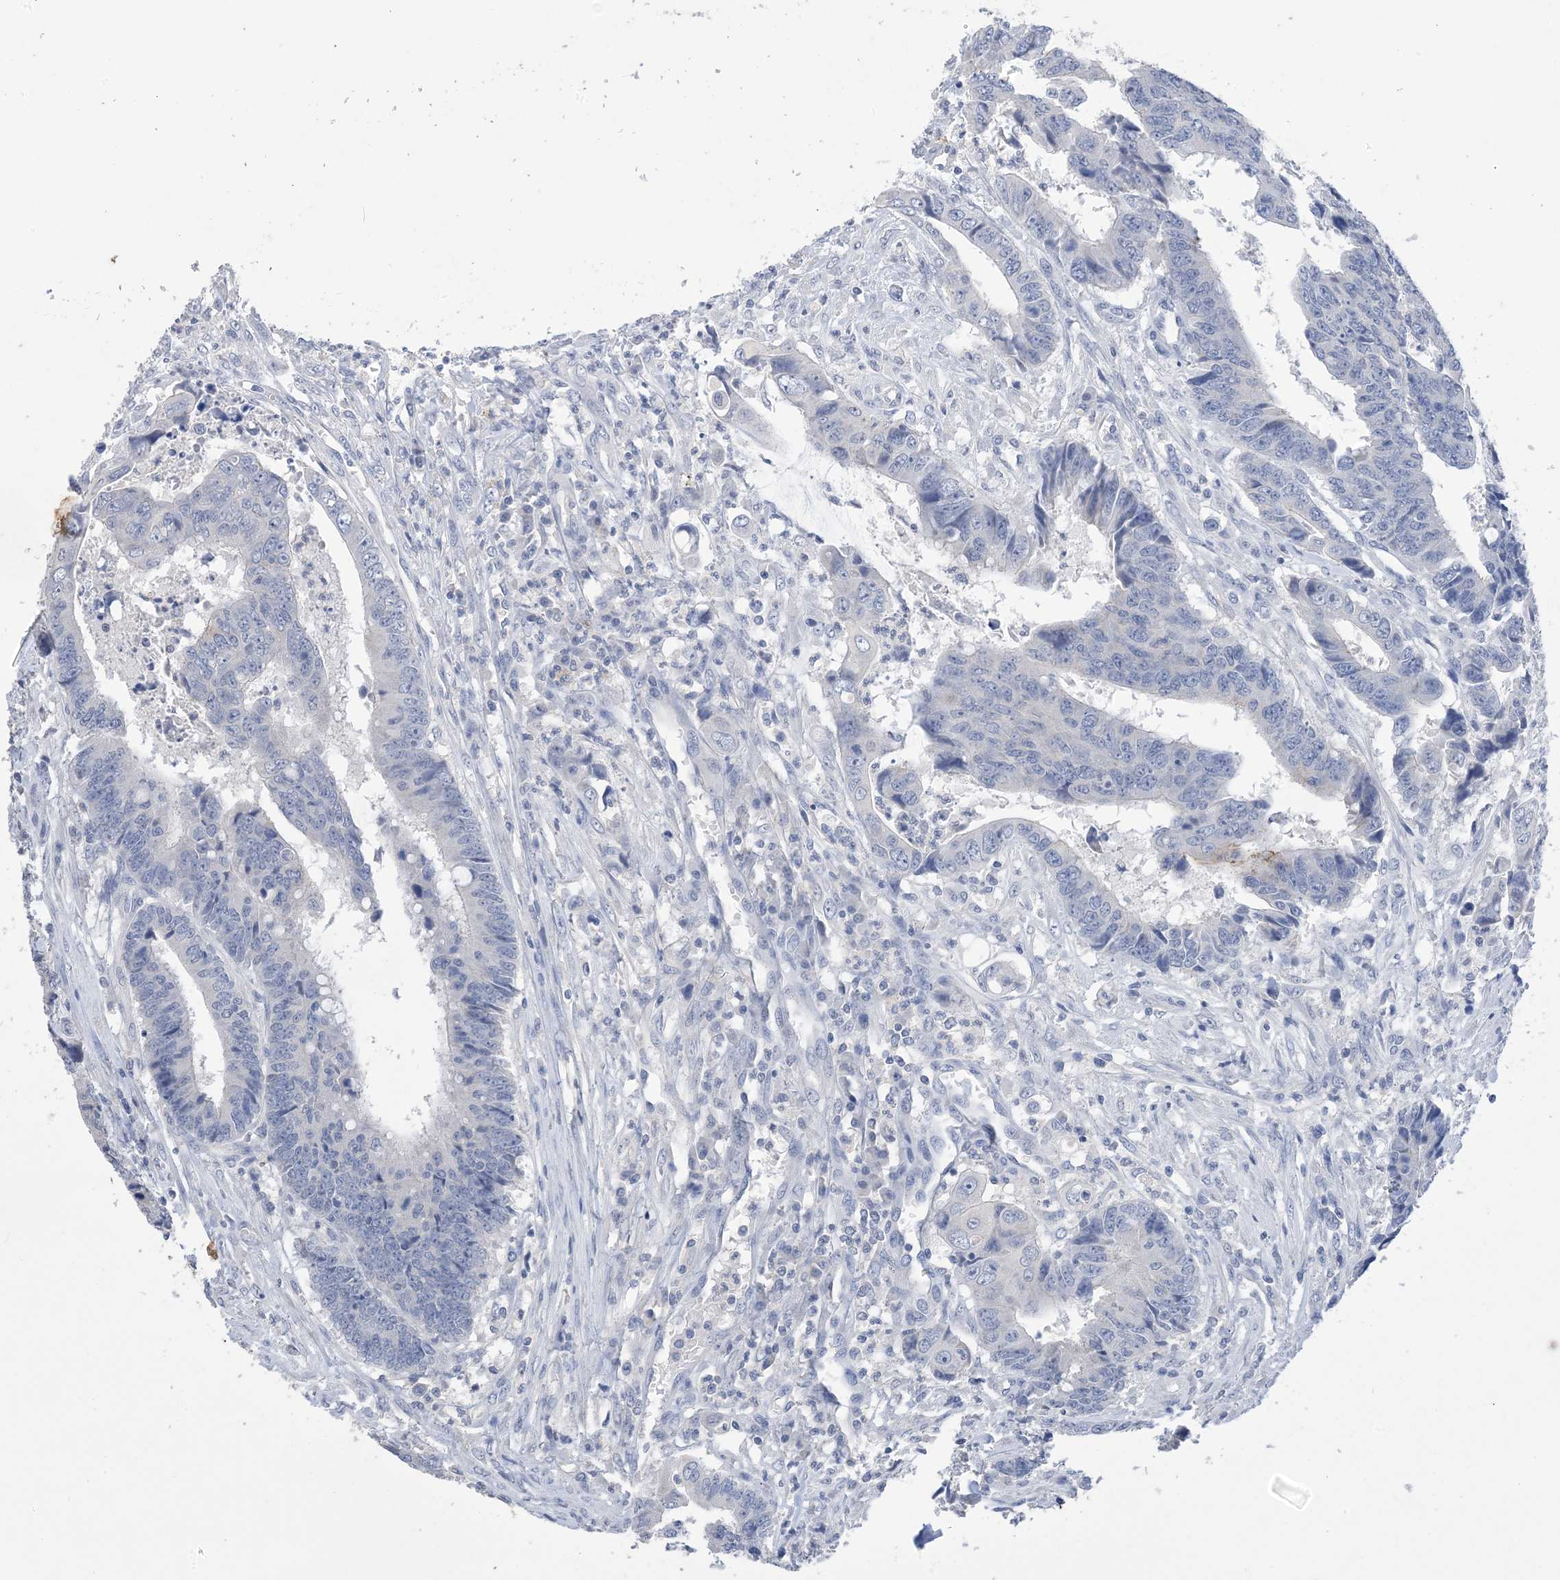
{"staining": {"intensity": "negative", "quantity": "none", "location": "none"}, "tissue": "colorectal cancer", "cell_type": "Tumor cells", "image_type": "cancer", "snomed": [{"axis": "morphology", "description": "Adenocarcinoma, NOS"}, {"axis": "topography", "description": "Rectum"}], "caption": "Photomicrograph shows no significant protein staining in tumor cells of colorectal cancer.", "gene": "DSC3", "patient": {"sex": "male", "age": 84}}